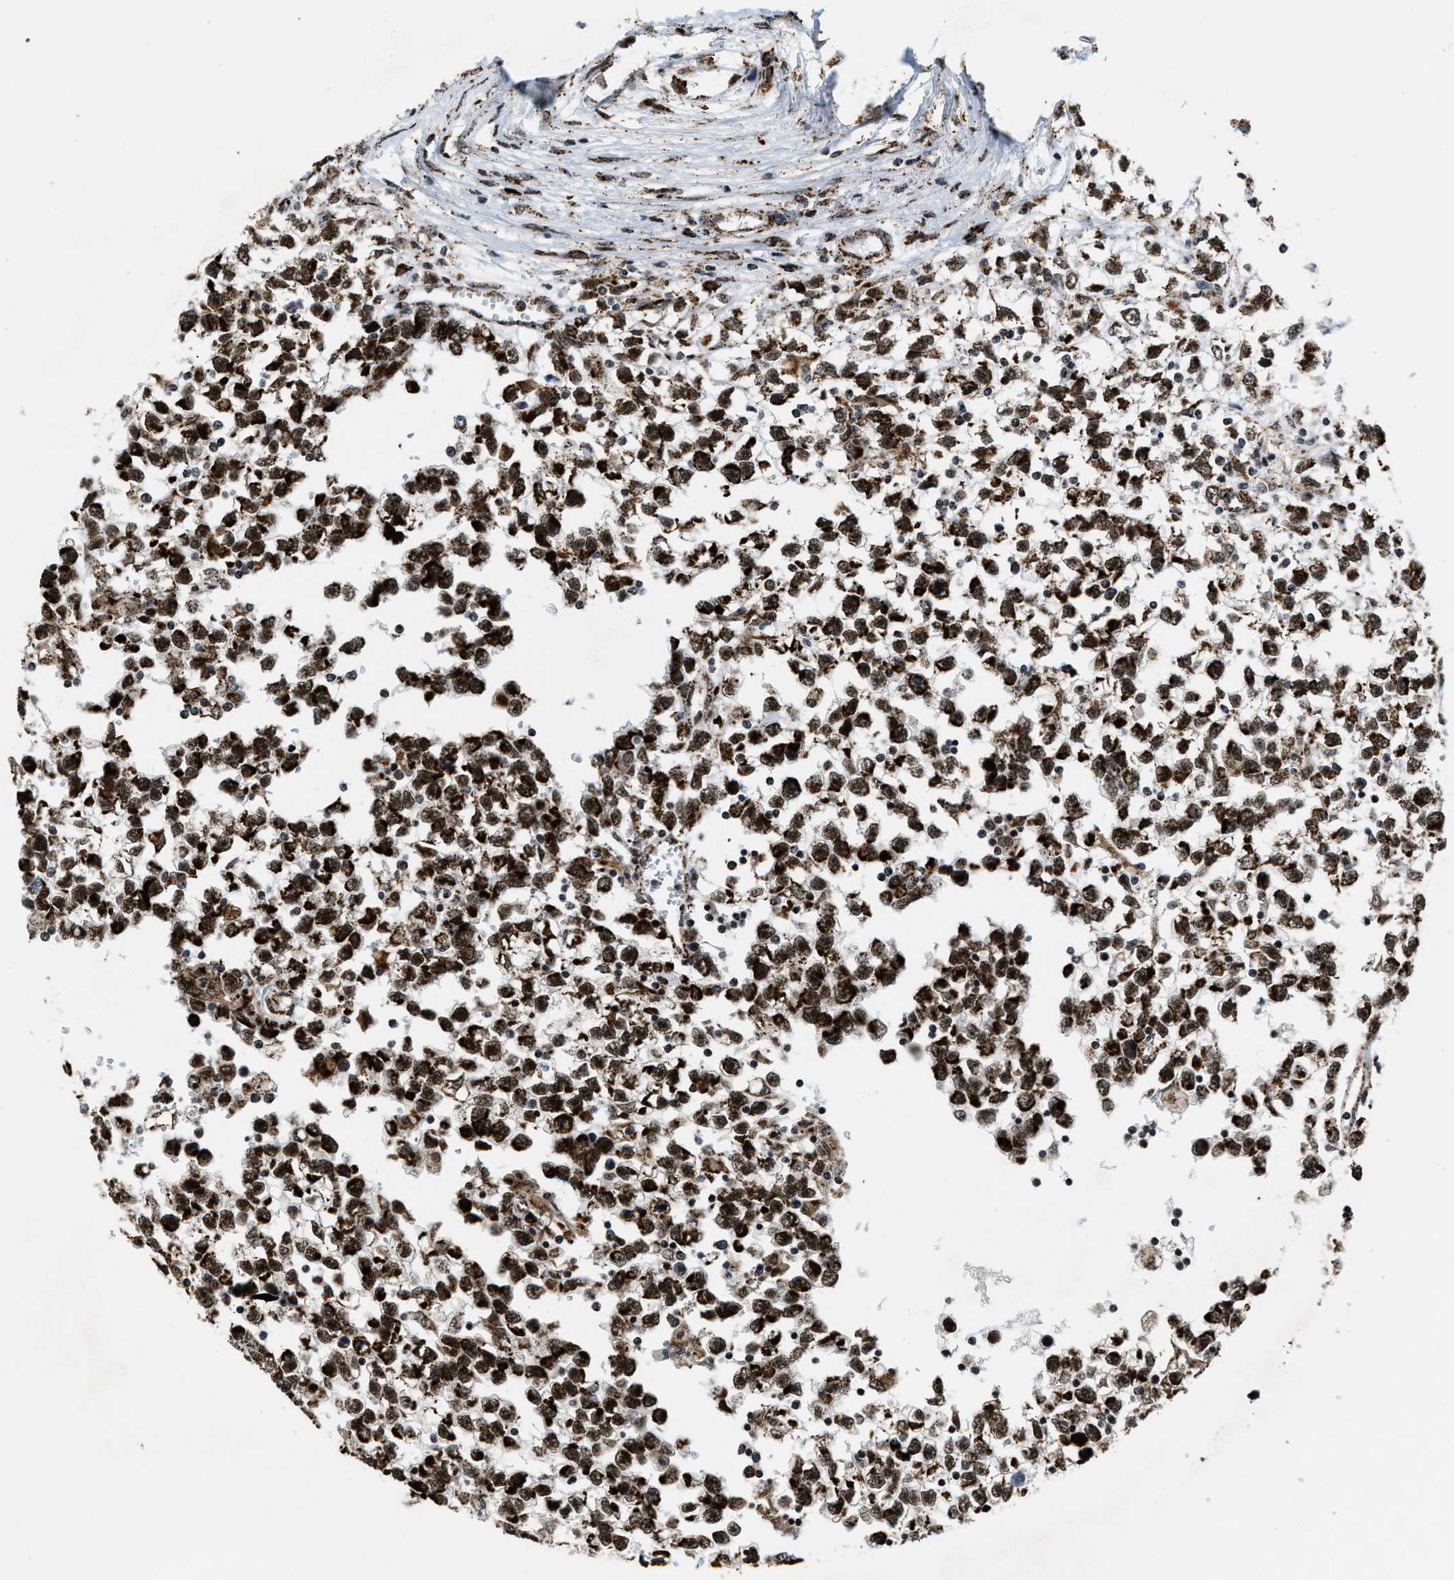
{"staining": {"intensity": "strong", "quantity": ">75%", "location": "cytoplasmic/membranous,nuclear"}, "tissue": "testis cancer", "cell_type": "Tumor cells", "image_type": "cancer", "snomed": [{"axis": "morphology", "description": "Seminoma, NOS"}, {"axis": "morphology", "description": "Carcinoma, Embryonal, NOS"}, {"axis": "topography", "description": "Testis"}], "caption": "Strong cytoplasmic/membranous and nuclear positivity for a protein is appreciated in about >75% of tumor cells of testis cancer (embryonal carcinoma) using immunohistochemistry.", "gene": "HIBADH", "patient": {"sex": "male", "age": 51}}